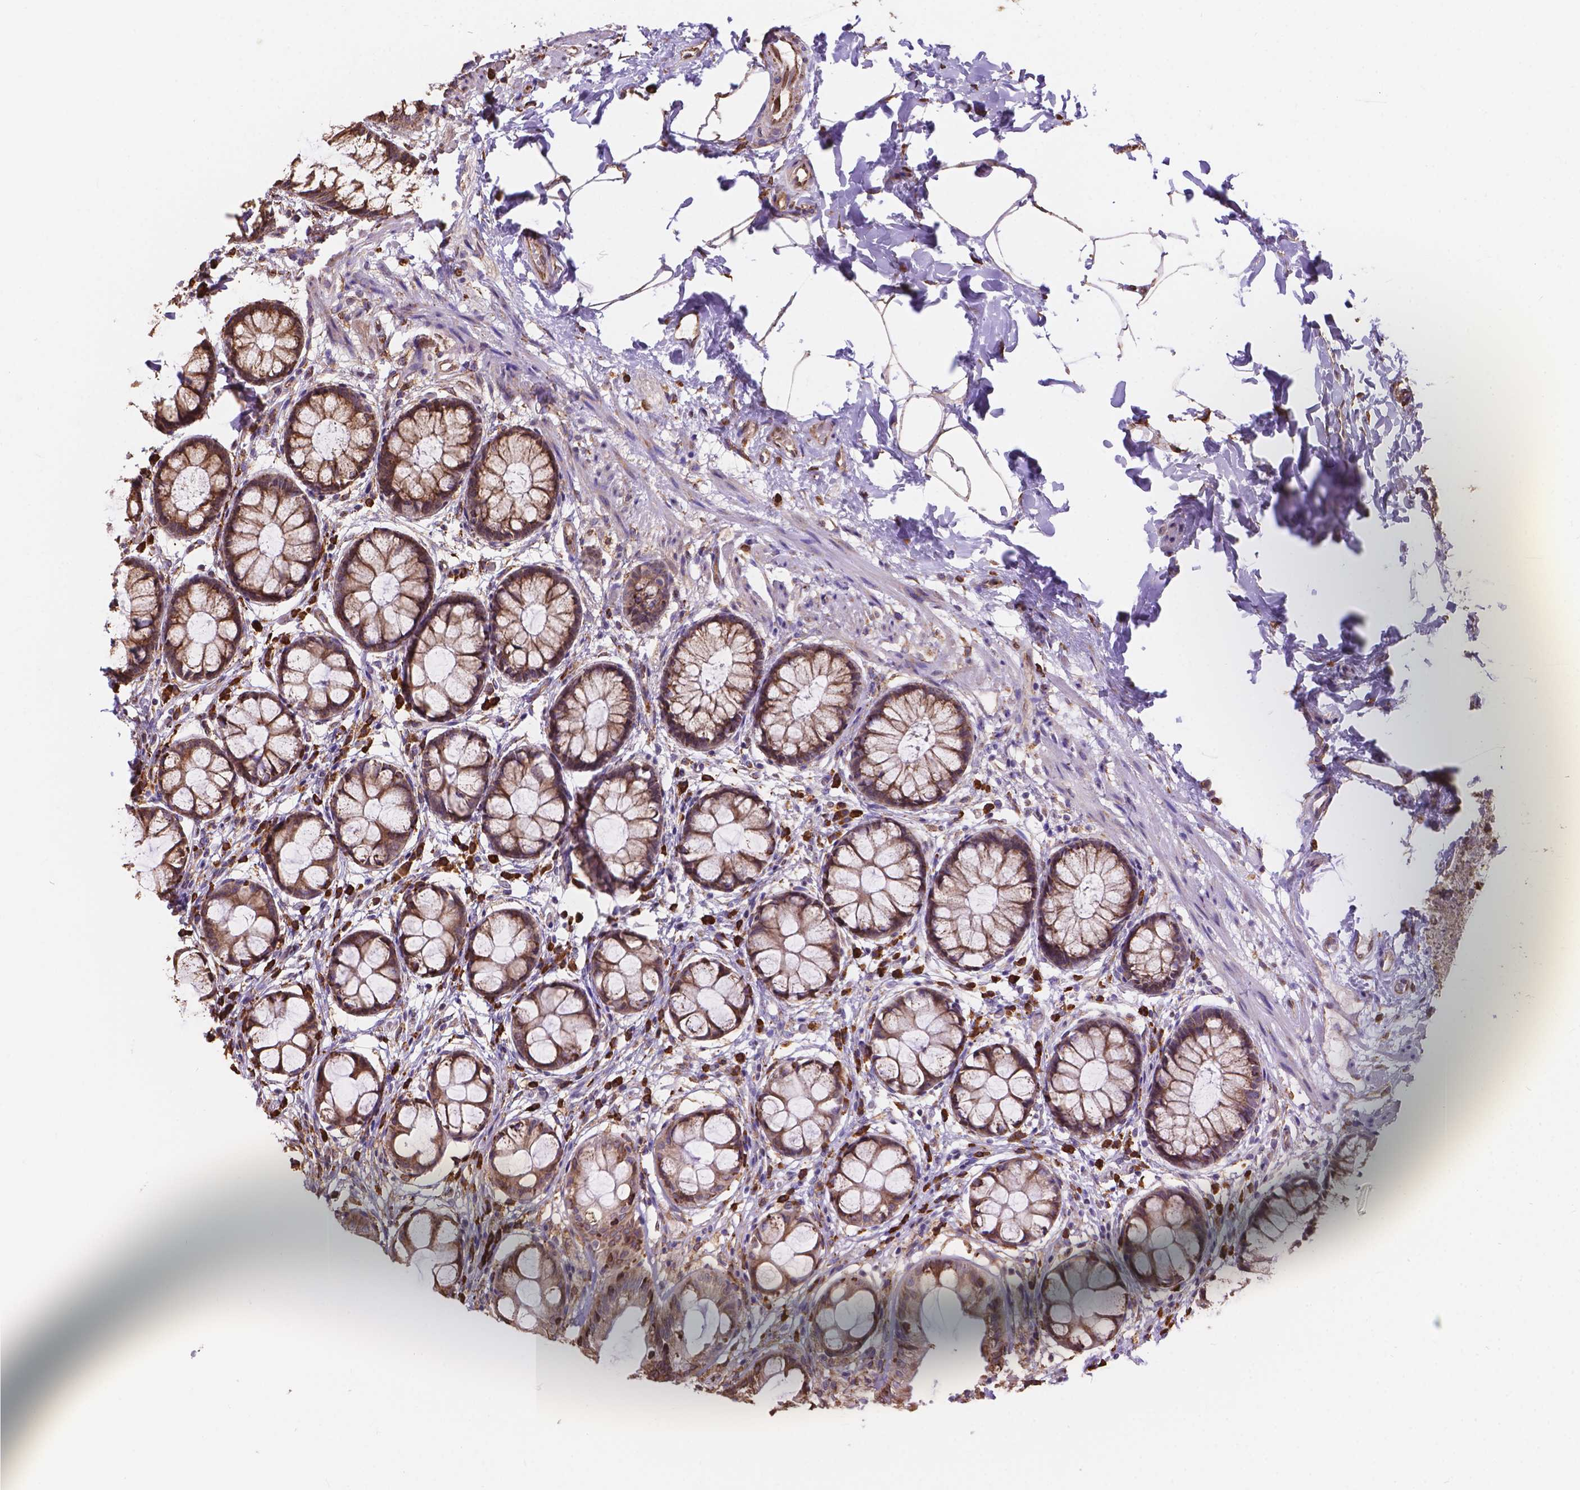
{"staining": {"intensity": "strong", "quantity": ">75%", "location": "cytoplasmic/membranous"}, "tissue": "rectum", "cell_type": "Glandular cells", "image_type": "normal", "snomed": [{"axis": "morphology", "description": "Normal tissue, NOS"}, {"axis": "topography", "description": "Rectum"}], "caption": "Unremarkable rectum shows strong cytoplasmic/membranous expression in approximately >75% of glandular cells.", "gene": "IPO11", "patient": {"sex": "female", "age": 62}}